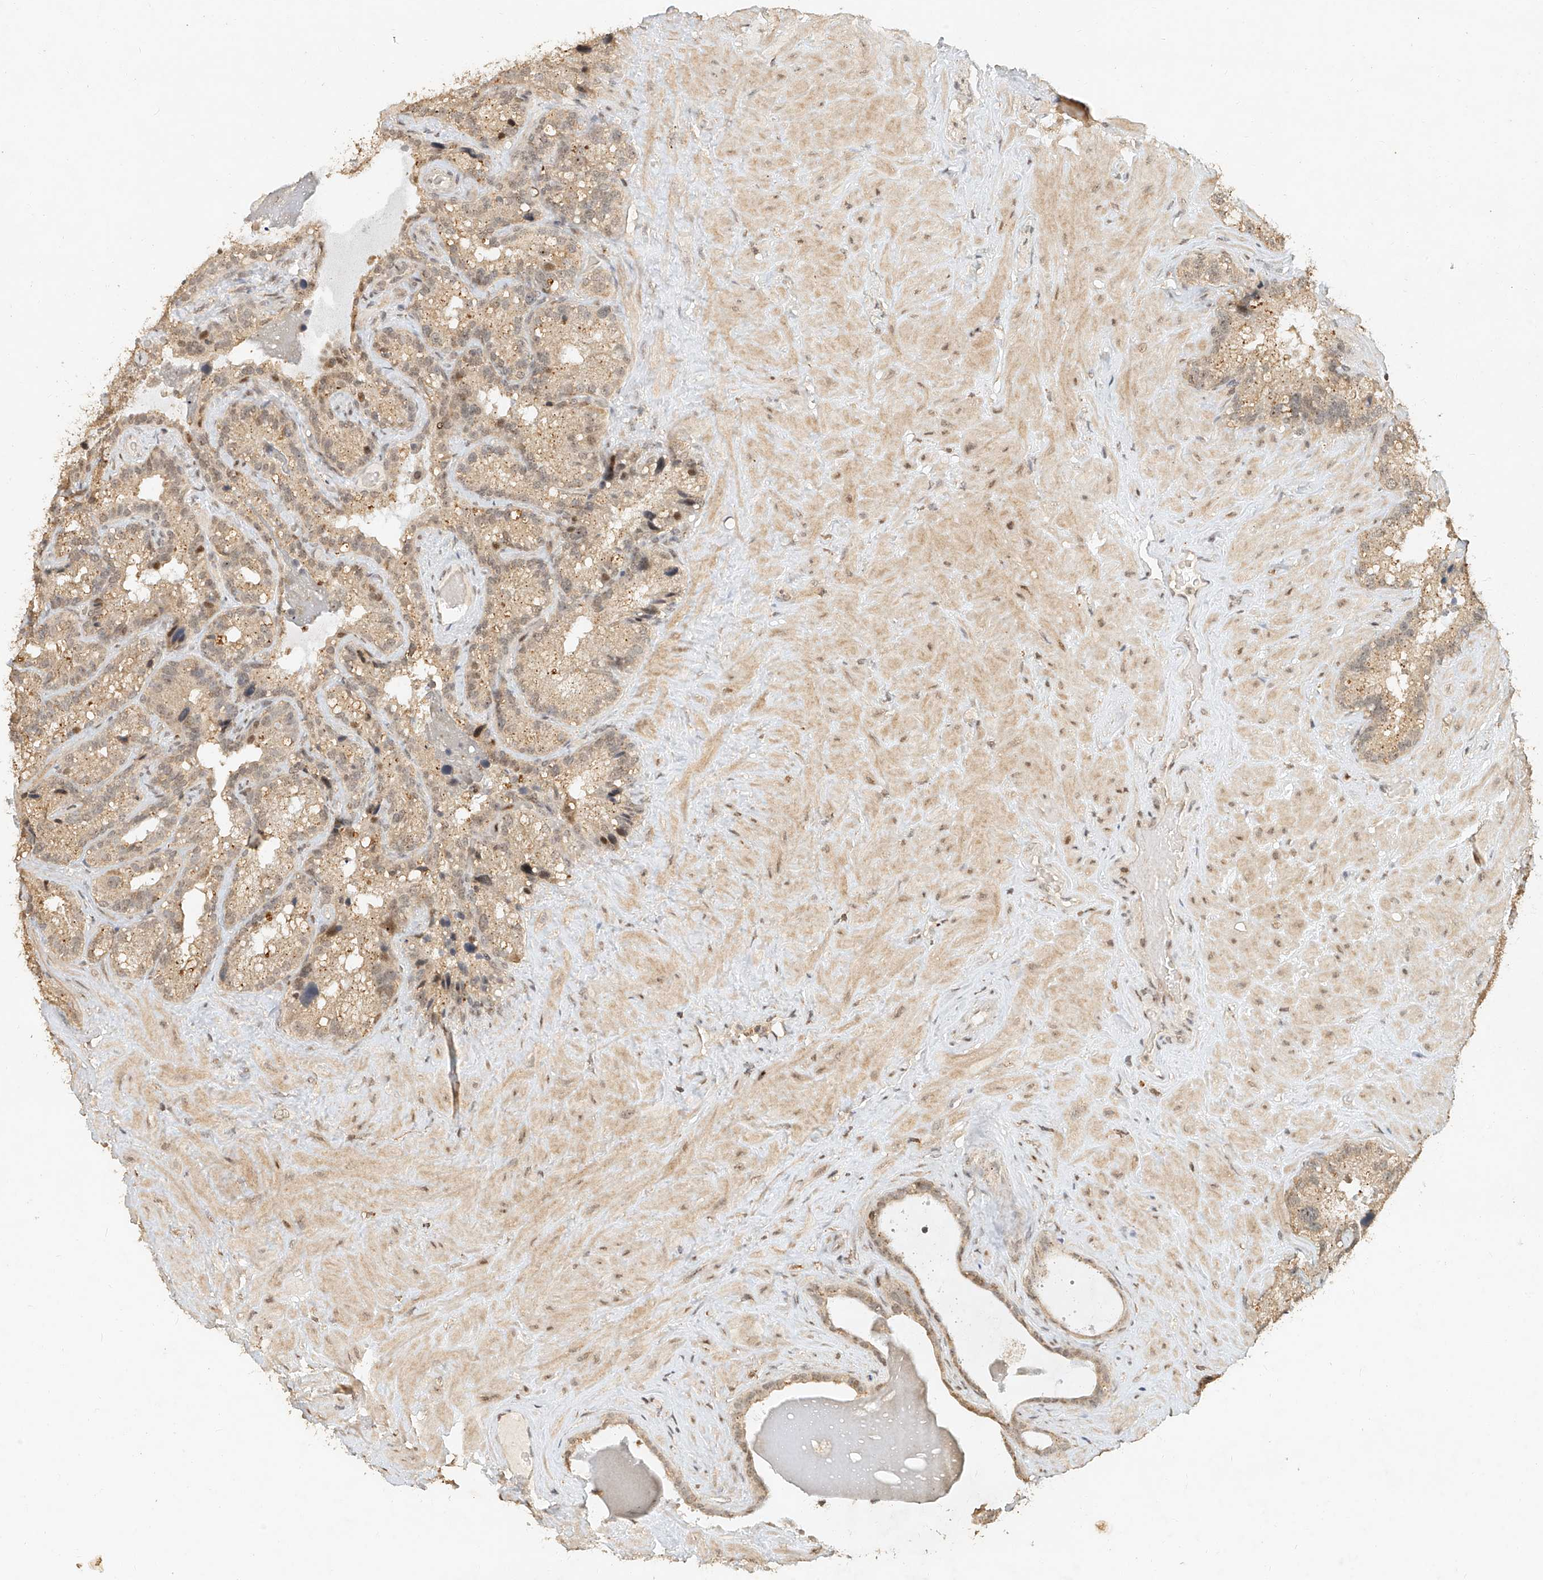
{"staining": {"intensity": "moderate", "quantity": ">75%", "location": "cytoplasmic/membranous,nuclear"}, "tissue": "seminal vesicle", "cell_type": "Glandular cells", "image_type": "normal", "snomed": [{"axis": "morphology", "description": "Normal tissue, NOS"}, {"axis": "topography", "description": "Prostate"}, {"axis": "topography", "description": "Seminal veicle"}], "caption": "Immunohistochemistry staining of unremarkable seminal vesicle, which shows medium levels of moderate cytoplasmic/membranous,nuclear staining in approximately >75% of glandular cells indicating moderate cytoplasmic/membranous,nuclear protein staining. The staining was performed using DAB (brown) for protein detection and nuclei were counterstained in hematoxylin (blue).", "gene": "CXorf58", "patient": {"sex": "male", "age": 68}}